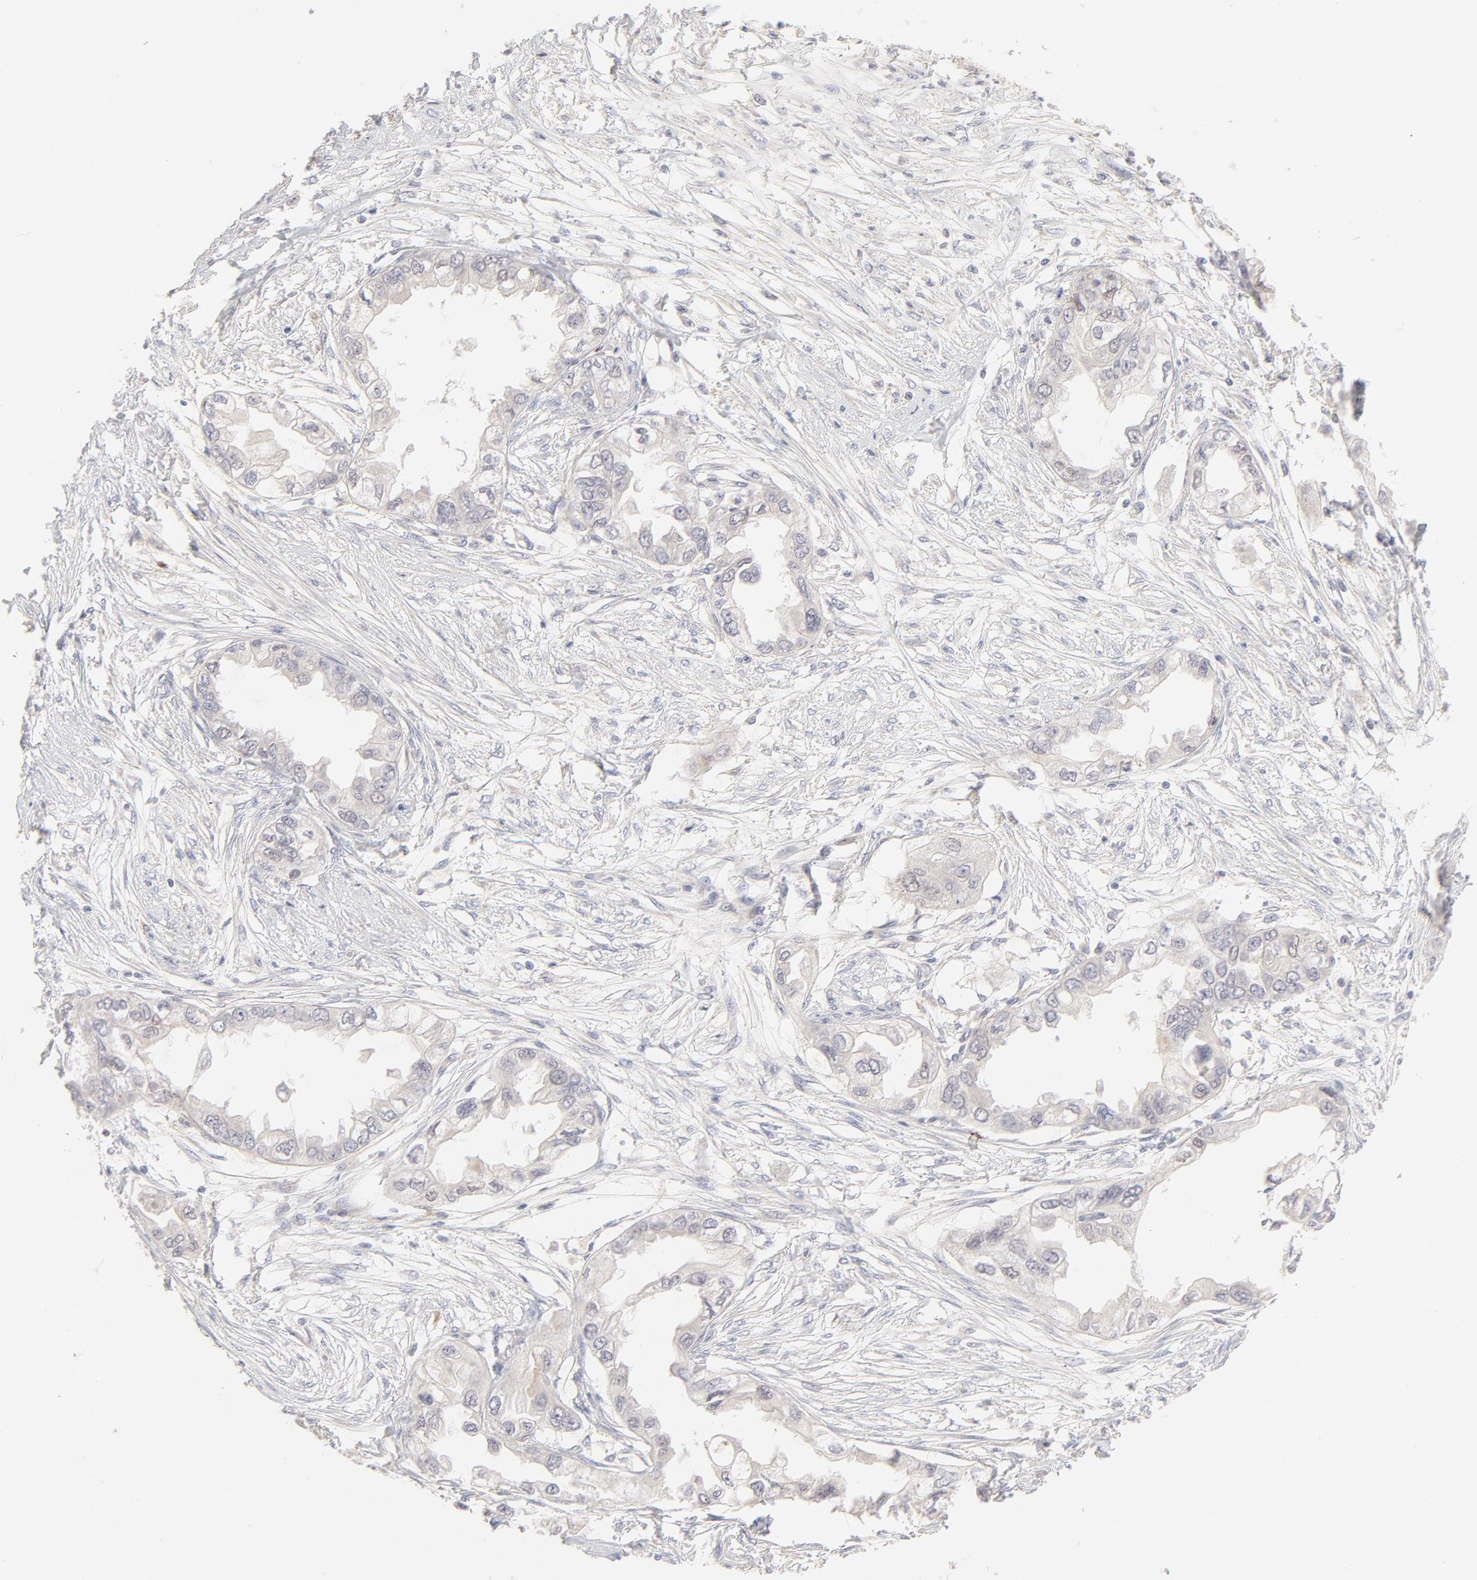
{"staining": {"intensity": "negative", "quantity": "none", "location": "none"}, "tissue": "endometrial cancer", "cell_type": "Tumor cells", "image_type": "cancer", "snomed": [{"axis": "morphology", "description": "Adenocarcinoma, NOS"}, {"axis": "topography", "description": "Endometrium"}], "caption": "This micrograph is of endometrial adenocarcinoma stained with immunohistochemistry to label a protein in brown with the nuclei are counter-stained blue. There is no staining in tumor cells.", "gene": "ELF3", "patient": {"sex": "female", "age": 67}}